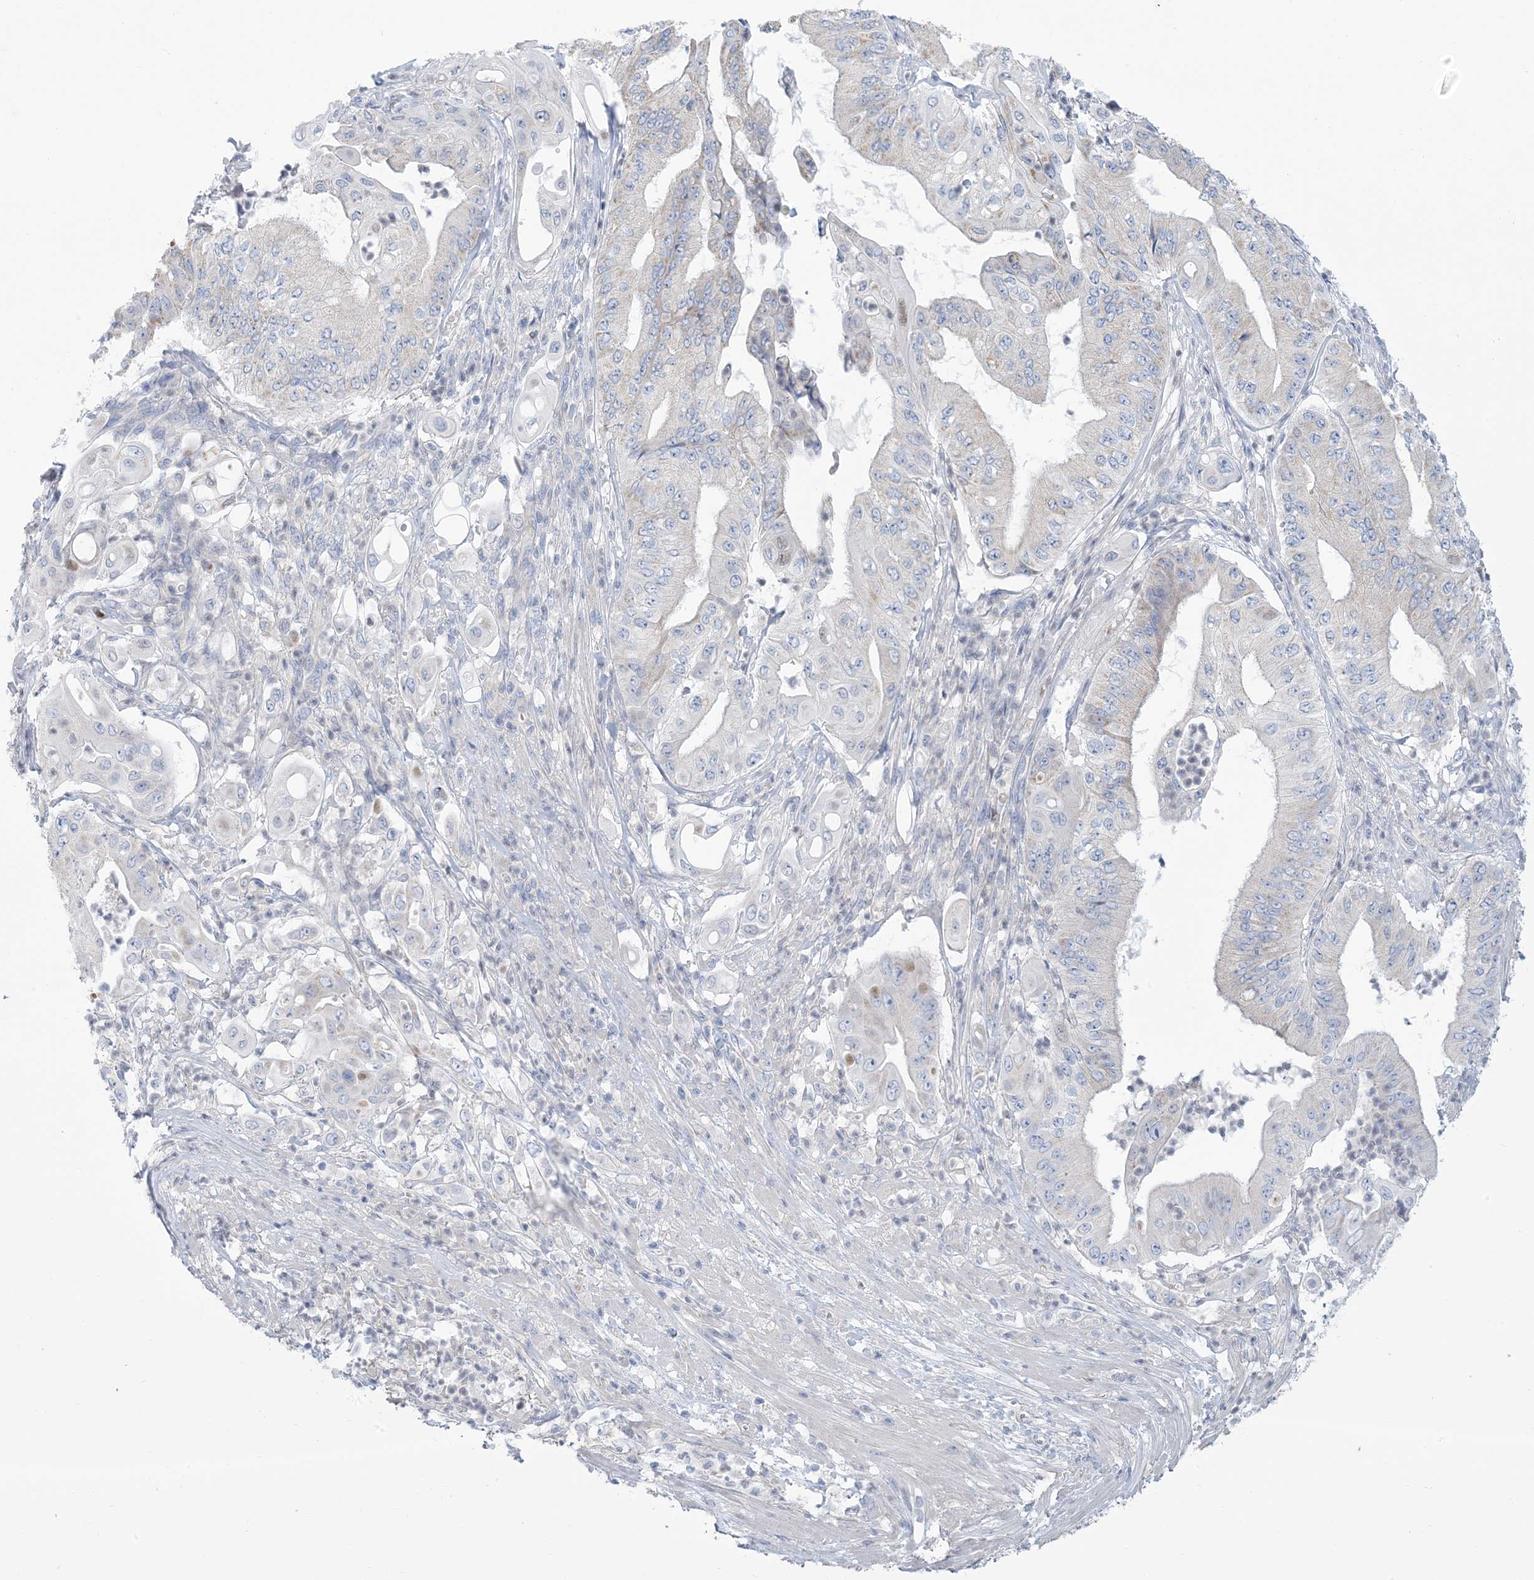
{"staining": {"intensity": "weak", "quantity": "<25%", "location": "cytoplasmic/membranous"}, "tissue": "pancreatic cancer", "cell_type": "Tumor cells", "image_type": "cancer", "snomed": [{"axis": "morphology", "description": "Adenocarcinoma, NOS"}, {"axis": "topography", "description": "Pancreas"}], "caption": "A high-resolution histopathology image shows immunohistochemistry staining of pancreatic adenocarcinoma, which reveals no significant positivity in tumor cells.", "gene": "MTHFD2L", "patient": {"sex": "female", "age": 77}}